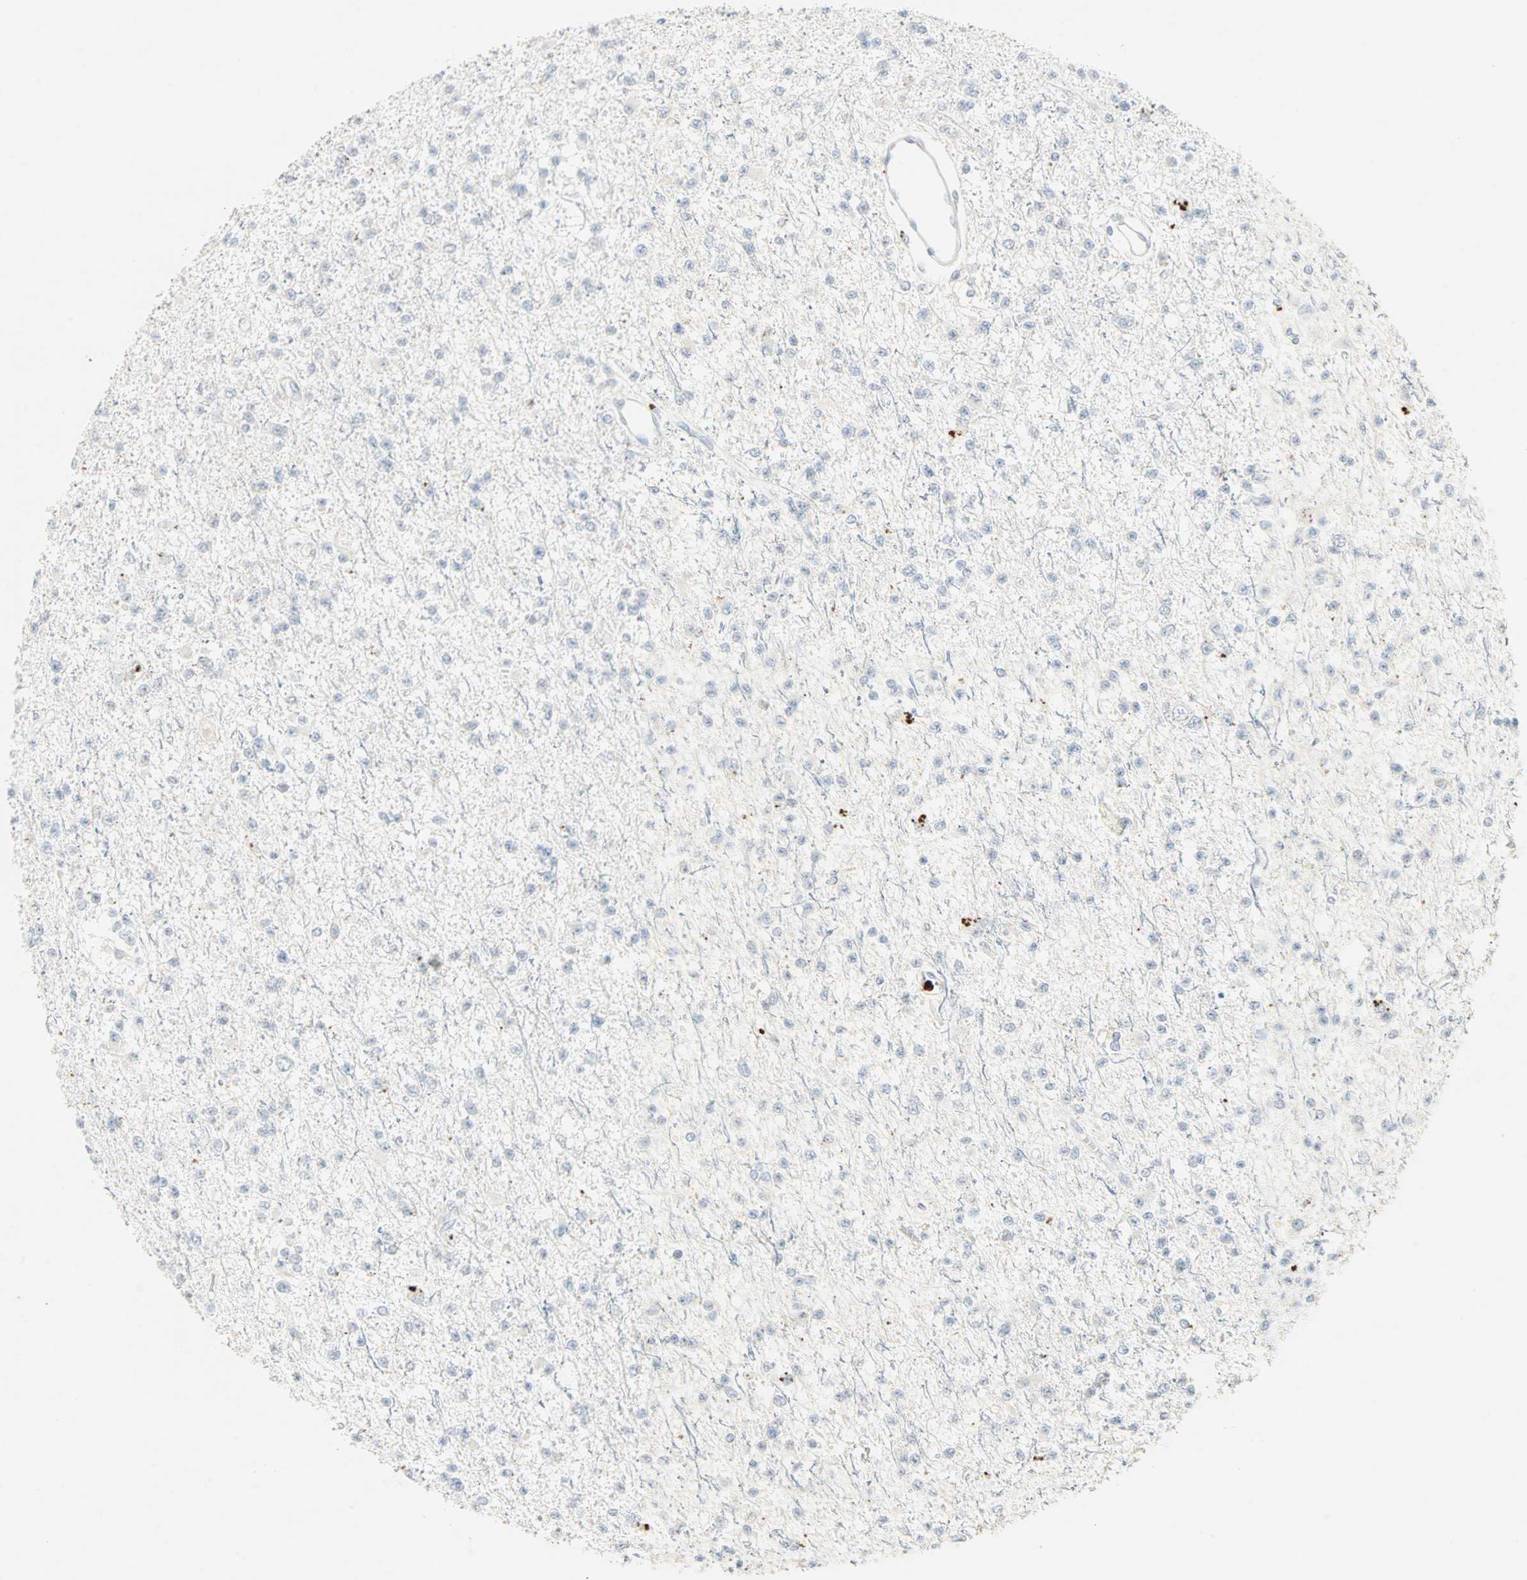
{"staining": {"intensity": "negative", "quantity": "none", "location": "none"}, "tissue": "glioma", "cell_type": "Tumor cells", "image_type": "cancer", "snomed": [{"axis": "morphology", "description": "Glioma, malignant, Low grade"}, {"axis": "topography", "description": "Brain"}], "caption": "An IHC photomicrograph of malignant low-grade glioma is shown. There is no staining in tumor cells of malignant low-grade glioma. (Stains: DAB (3,3'-diaminobenzidine) immunohistochemistry with hematoxylin counter stain, Microscopy: brightfield microscopy at high magnification).", "gene": "CEACAM6", "patient": {"sex": "female", "age": 22}}